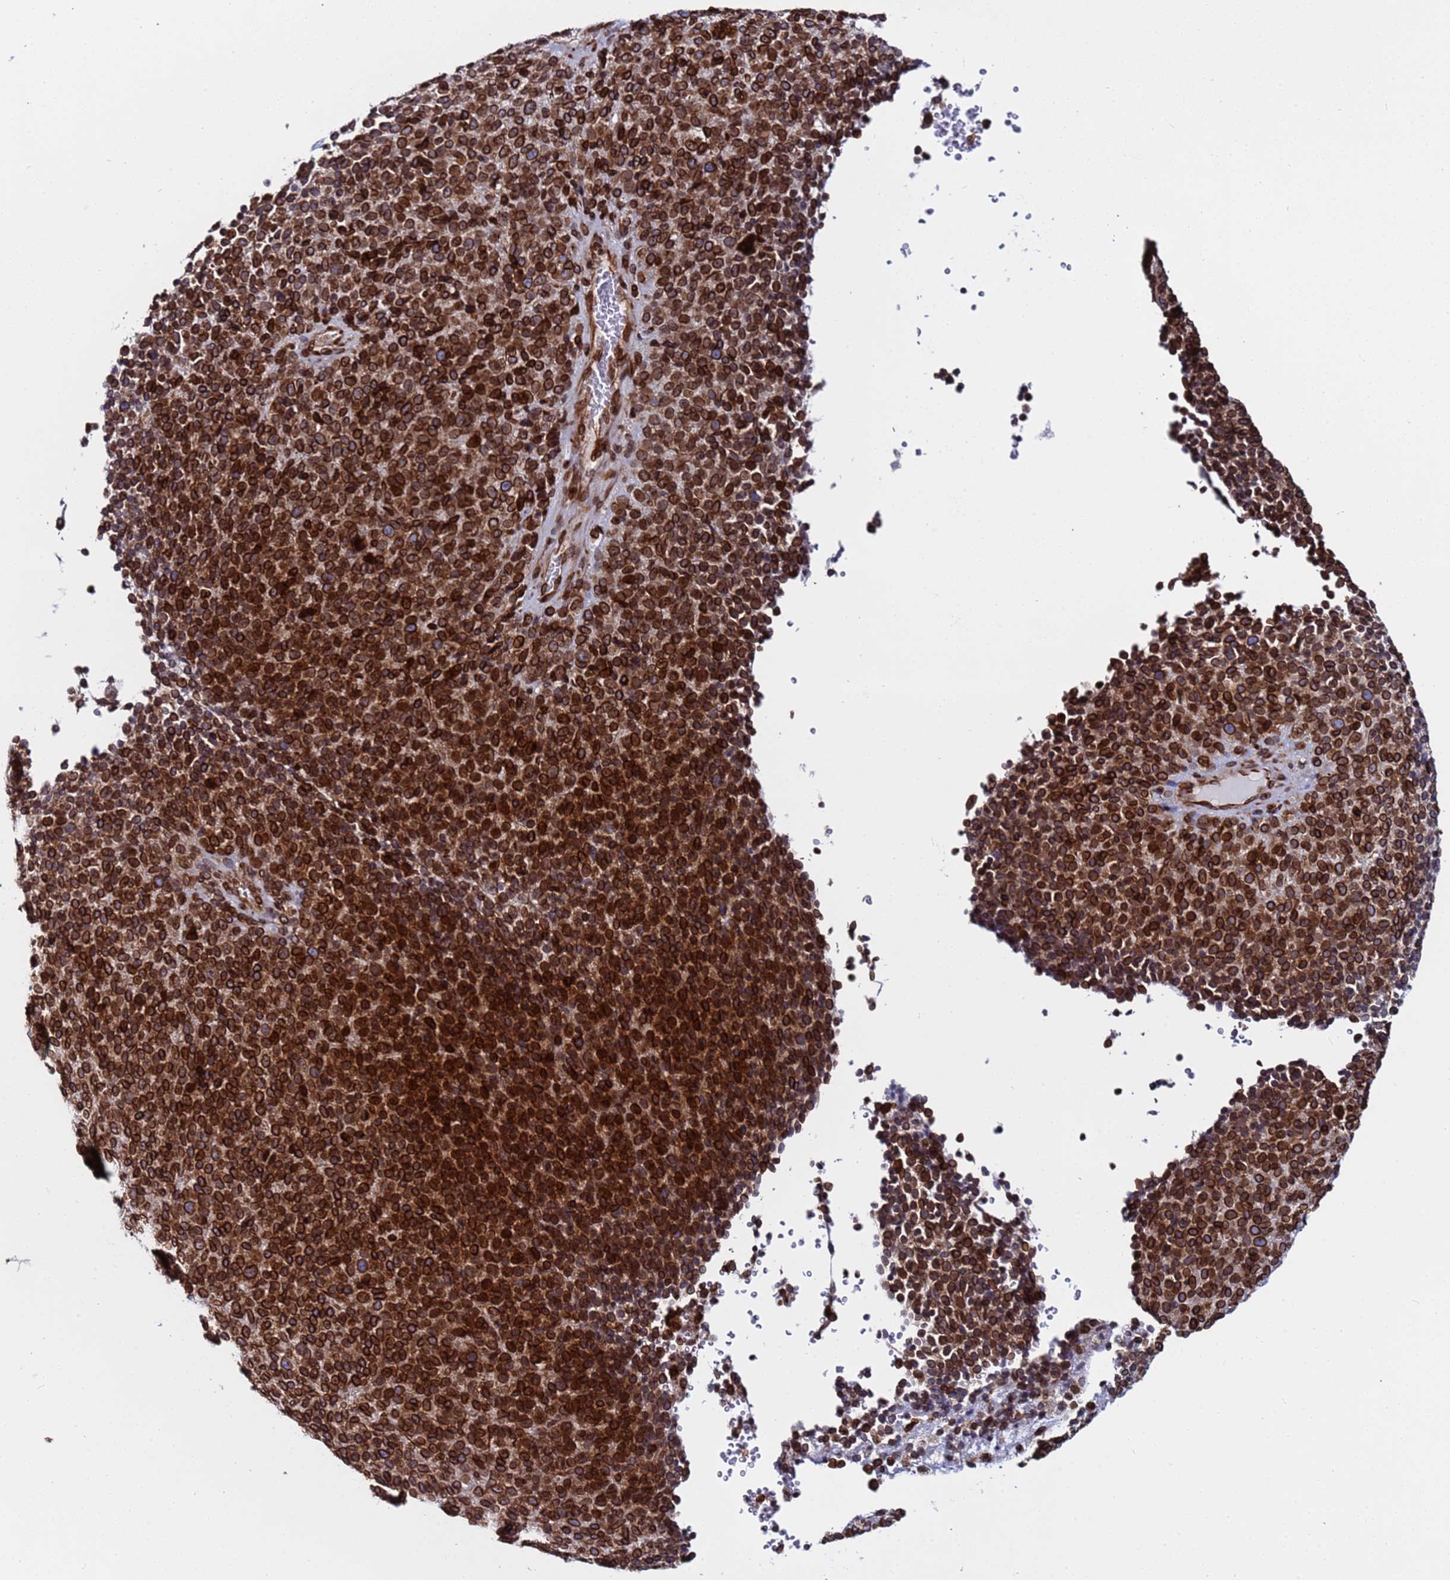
{"staining": {"intensity": "strong", "quantity": ">75%", "location": "cytoplasmic/membranous,nuclear"}, "tissue": "melanoma", "cell_type": "Tumor cells", "image_type": "cancer", "snomed": [{"axis": "morphology", "description": "Malignant melanoma, Metastatic site"}, {"axis": "topography", "description": "Brain"}], "caption": "Human melanoma stained for a protein (brown) displays strong cytoplasmic/membranous and nuclear positive staining in approximately >75% of tumor cells.", "gene": "TOR1AIP1", "patient": {"sex": "female", "age": 56}}